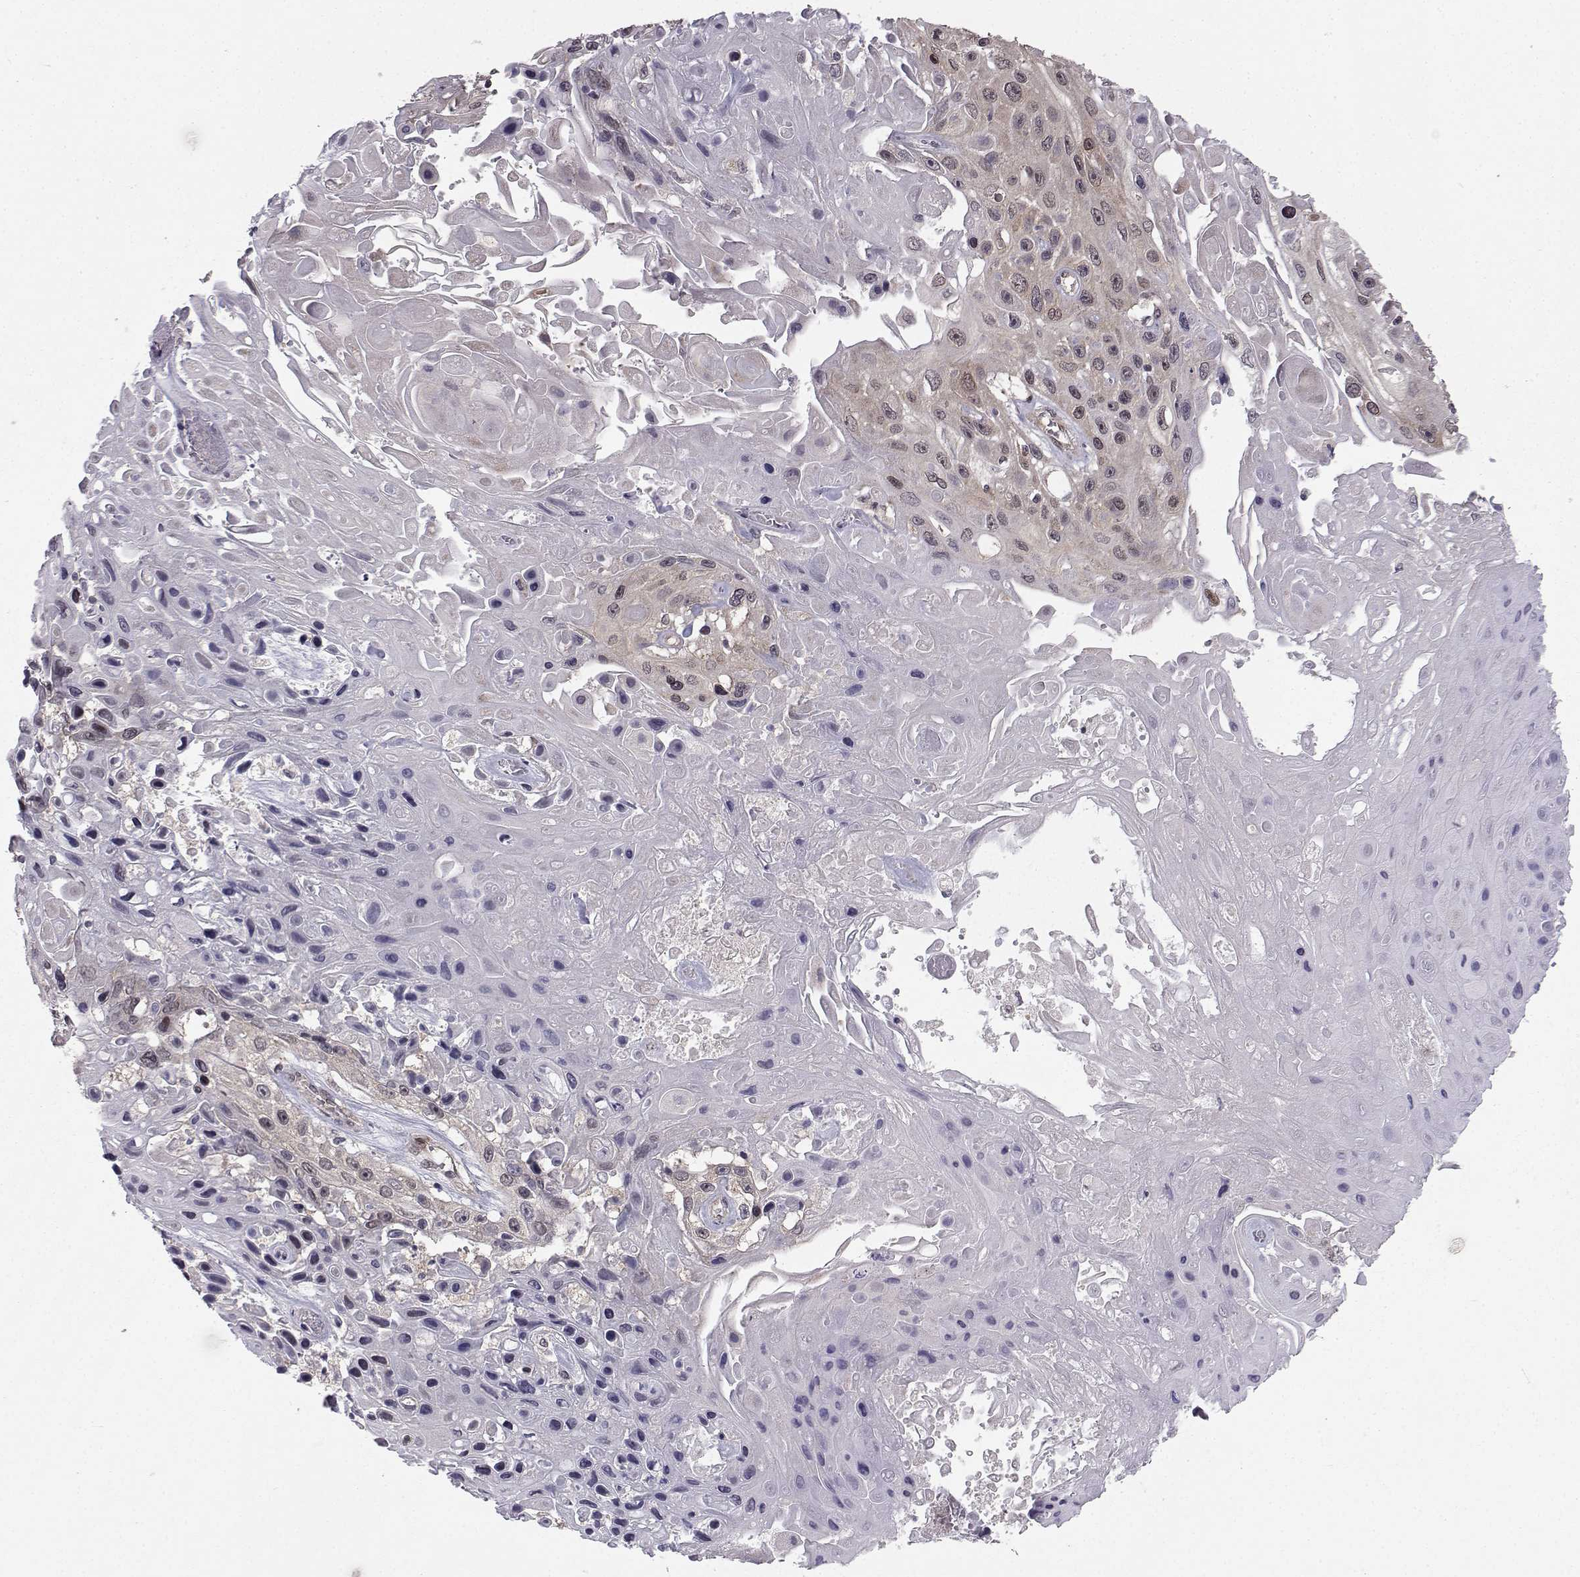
{"staining": {"intensity": "moderate", "quantity": "25%-75%", "location": "cytoplasmic/membranous,nuclear"}, "tissue": "skin cancer", "cell_type": "Tumor cells", "image_type": "cancer", "snomed": [{"axis": "morphology", "description": "Squamous cell carcinoma, NOS"}, {"axis": "topography", "description": "Skin"}], "caption": "Skin cancer stained with IHC displays moderate cytoplasmic/membranous and nuclear staining in about 25%-75% of tumor cells.", "gene": "PKN2", "patient": {"sex": "male", "age": 82}}